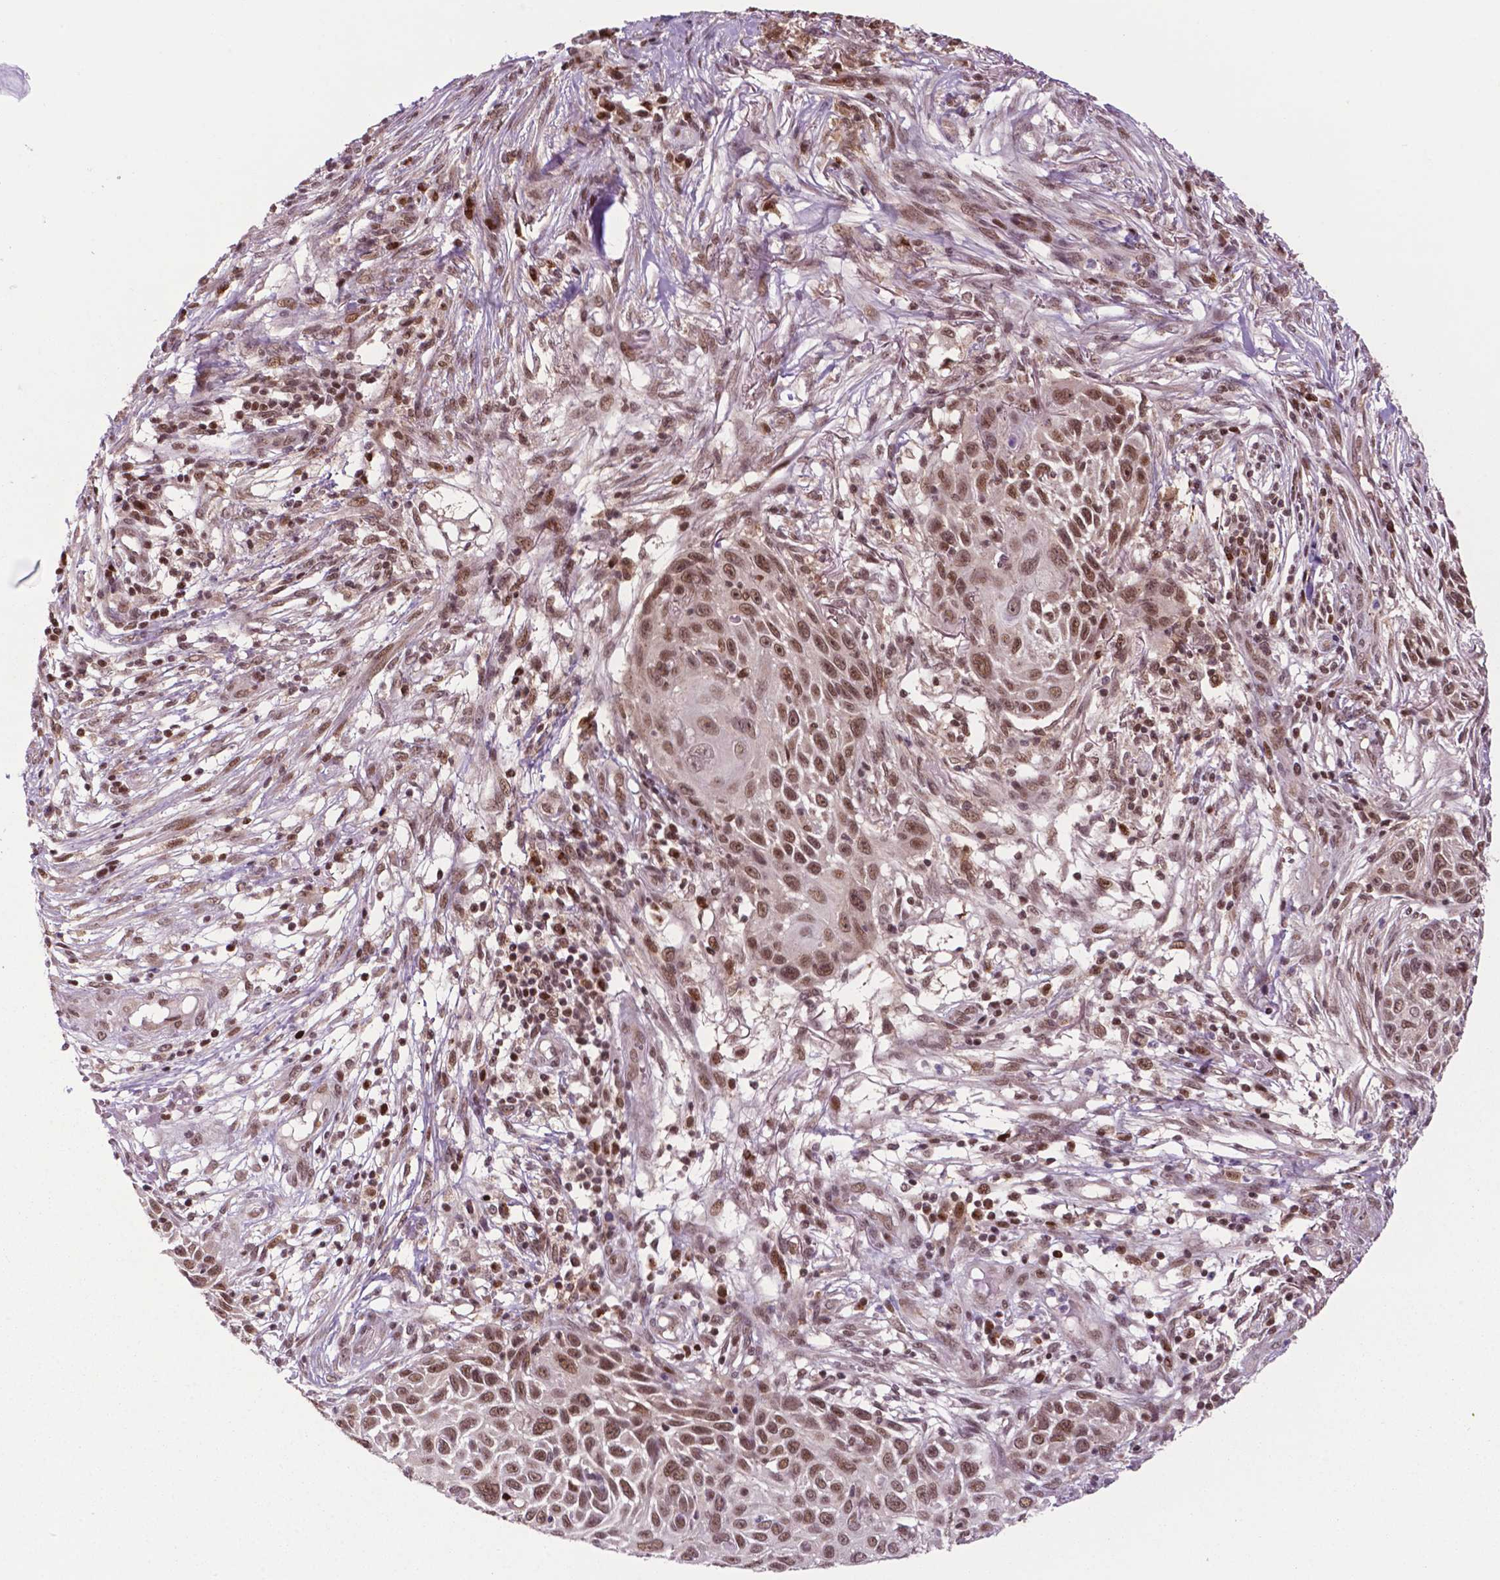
{"staining": {"intensity": "moderate", "quantity": ">75%", "location": "nuclear"}, "tissue": "skin cancer", "cell_type": "Tumor cells", "image_type": "cancer", "snomed": [{"axis": "morphology", "description": "Squamous cell carcinoma, NOS"}, {"axis": "topography", "description": "Skin"}], "caption": "DAB (3,3'-diaminobenzidine) immunohistochemical staining of skin cancer (squamous cell carcinoma) exhibits moderate nuclear protein positivity in about >75% of tumor cells. The staining was performed using DAB (3,3'-diaminobenzidine) to visualize the protein expression in brown, while the nuclei were stained in blue with hematoxylin (Magnification: 20x).", "gene": "PER2", "patient": {"sex": "male", "age": 92}}